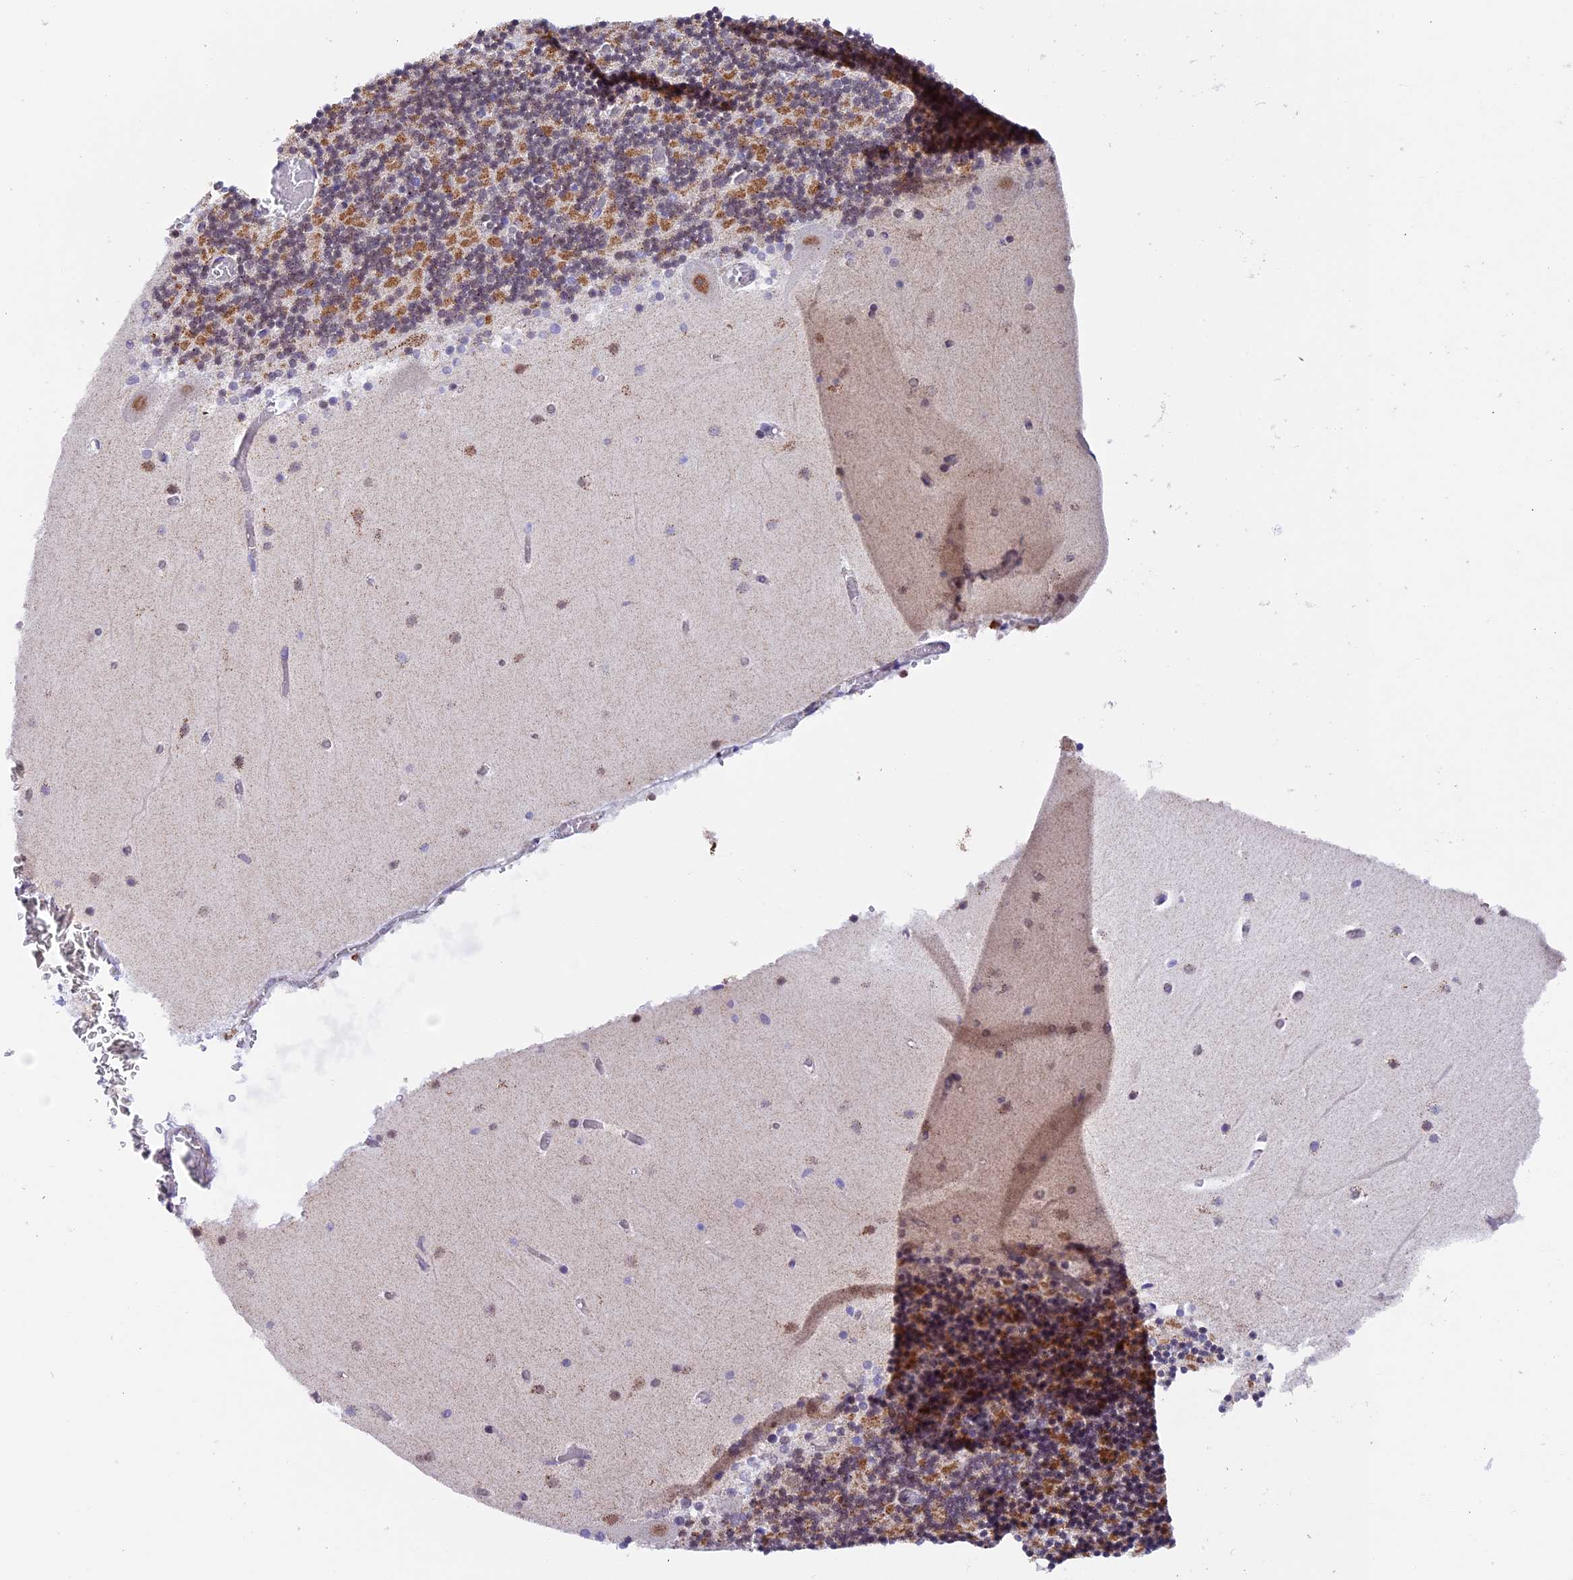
{"staining": {"intensity": "moderate", "quantity": ">75%", "location": "cytoplasmic/membranous"}, "tissue": "cerebellum", "cell_type": "Cells in granular layer", "image_type": "normal", "snomed": [{"axis": "morphology", "description": "Normal tissue, NOS"}, {"axis": "topography", "description": "Cerebellum"}], "caption": "DAB immunohistochemical staining of benign cerebellum displays moderate cytoplasmic/membranous protein expression in approximately >75% of cells in granular layer.", "gene": "TFAM", "patient": {"sex": "female", "age": 28}}